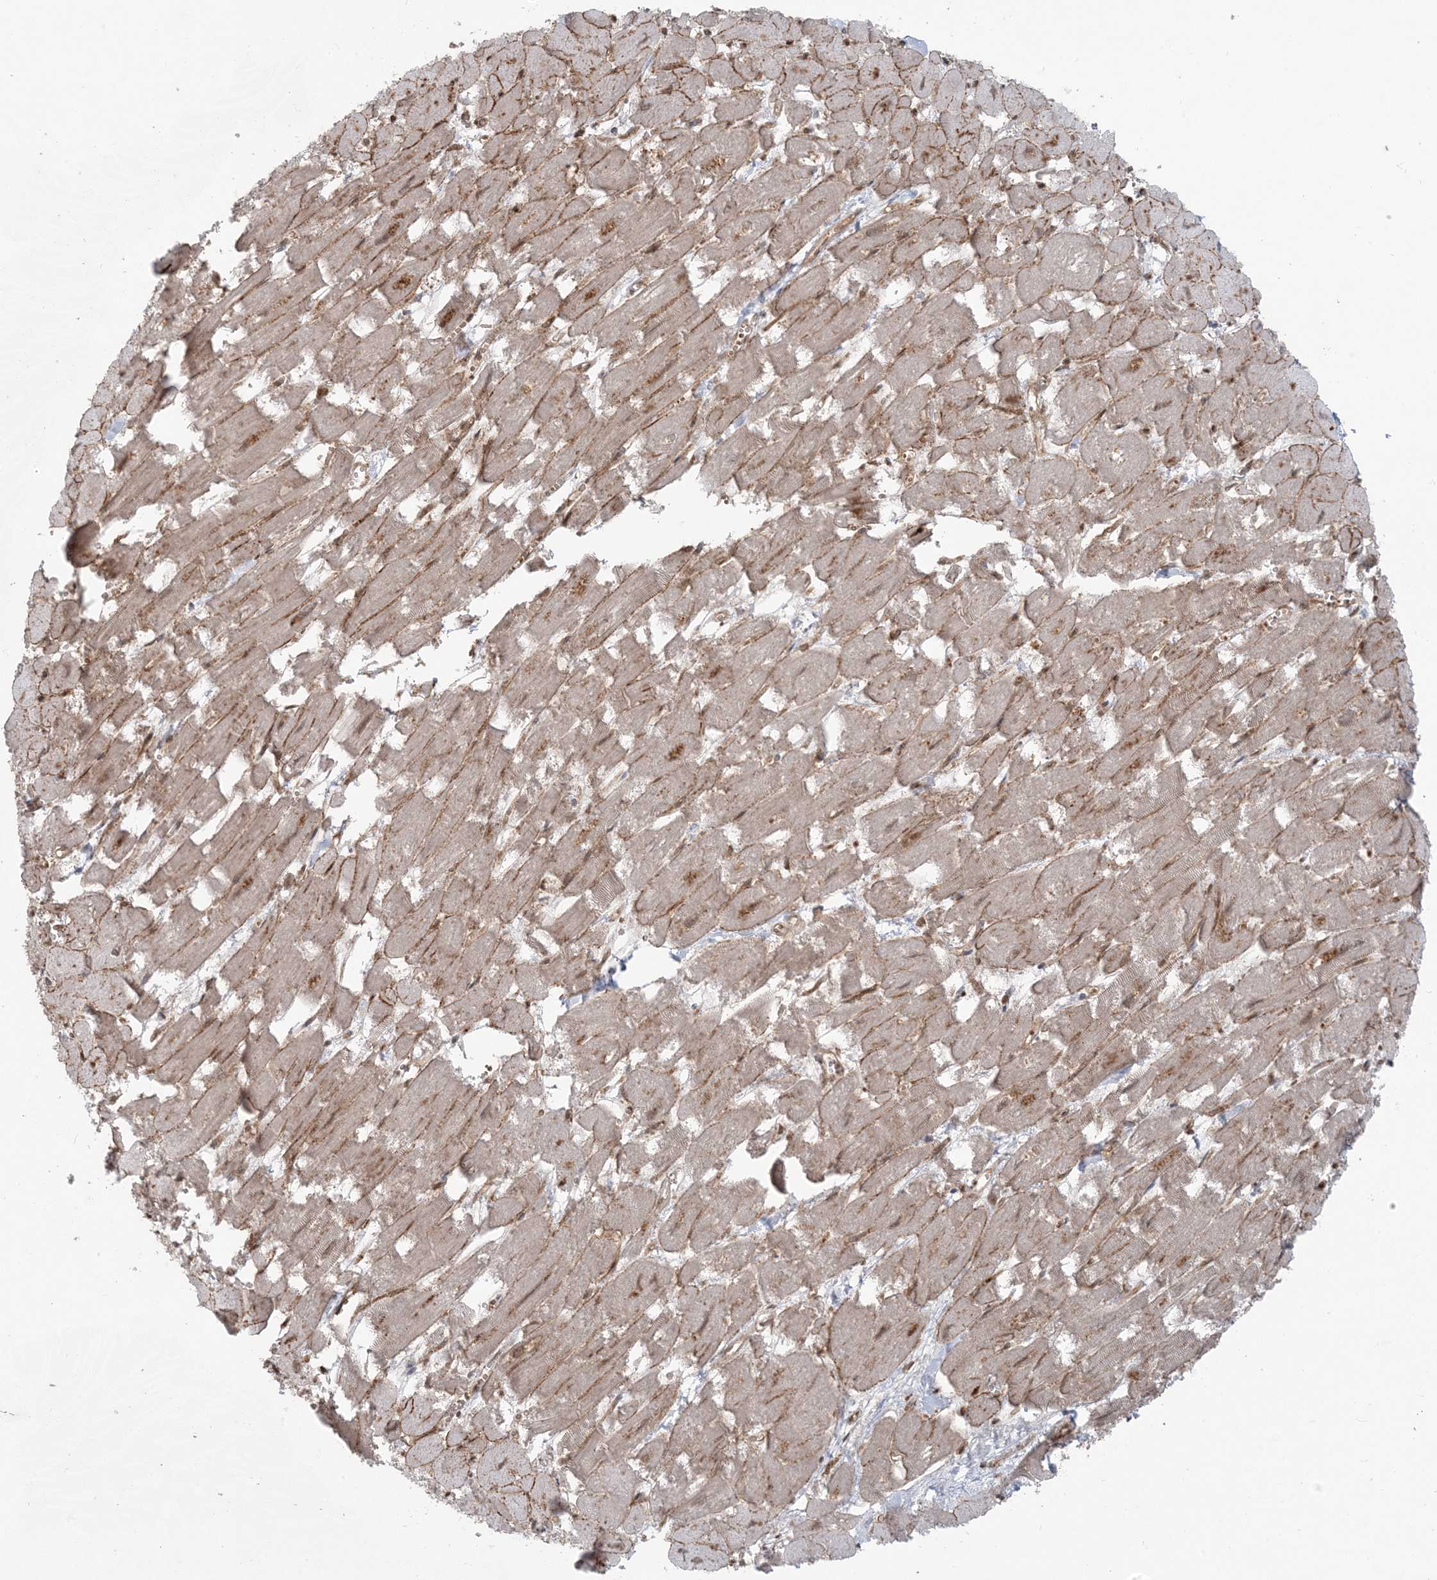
{"staining": {"intensity": "moderate", "quantity": ">75%", "location": "cytoplasmic/membranous,nuclear"}, "tissue": "heart muscle", "cell_type": "Cardiomyocytes", "image_type": "normal", "snomed": [{"axis": "morphology", "description": "Normal tissue, NOS"}, {"axis": "topography", "description": "Heart"}], "caption": "This is an image of IHC staining of normal heart muscle, which shows moderate expression in the cytoplasmic/membranous,nuclear of cardiomyocytes.", "gene": "DDX19B", "patient": {"sex": "male", "age": 54}}